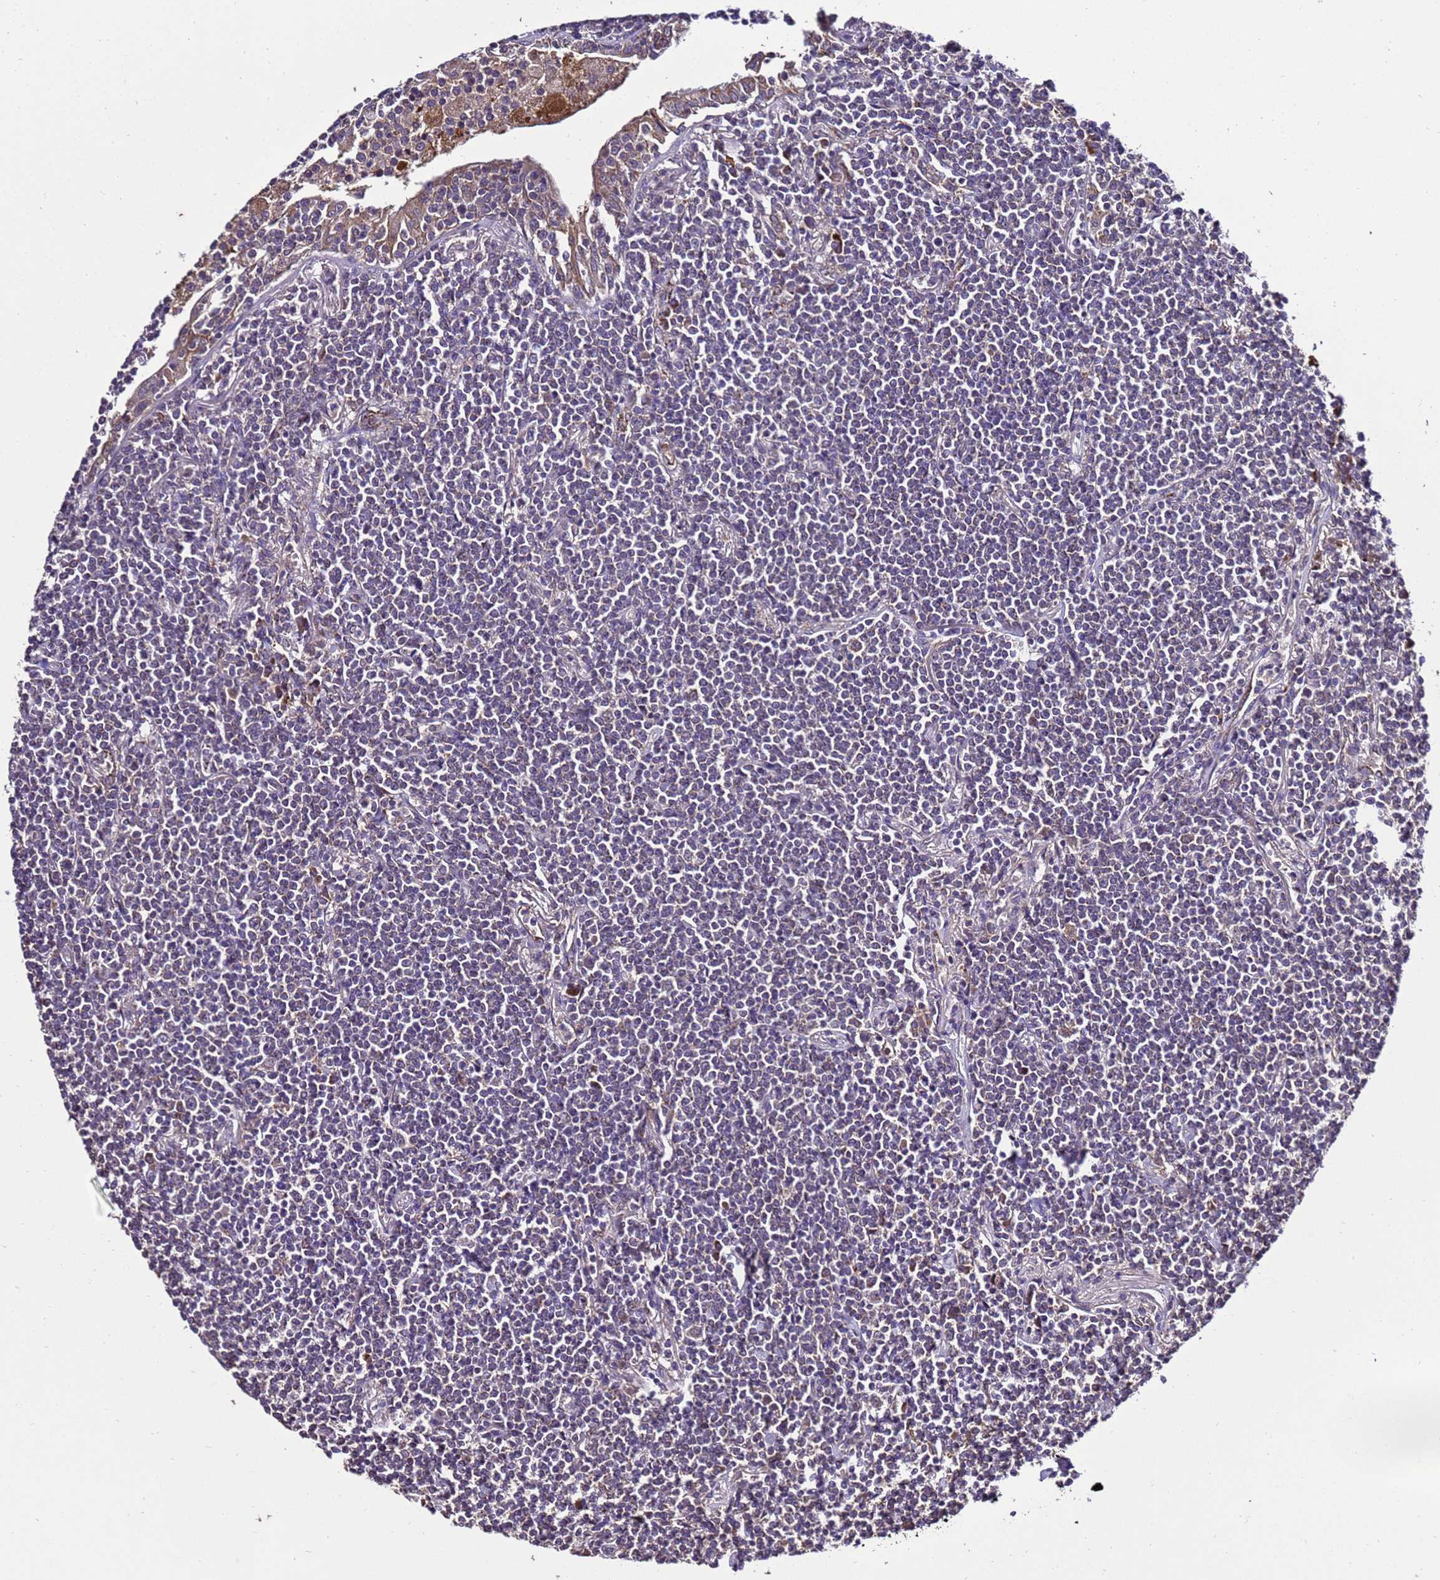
{"staining": {"intensity": "weak", "quantity": "25%-75%", "location": "cytoplasmic/membranous"}, "tissue": "lymphoma", "cell_type": "Tumor cells", "image_type": "cancer", "snomed": [{"axis": "morphology", "description": "Malignant lymphoma, non-Hodgkin's type, Low grade"}, {"axis": "topography", "description": "Lung"}], "caption": "Tumor cells show low levels of weak cytoplasmic/membranous positivity in approximately 25%-75% of cells in lymphoma.", "gene": "ZNF329", "patient": {"sex": "female", "age": 71}}